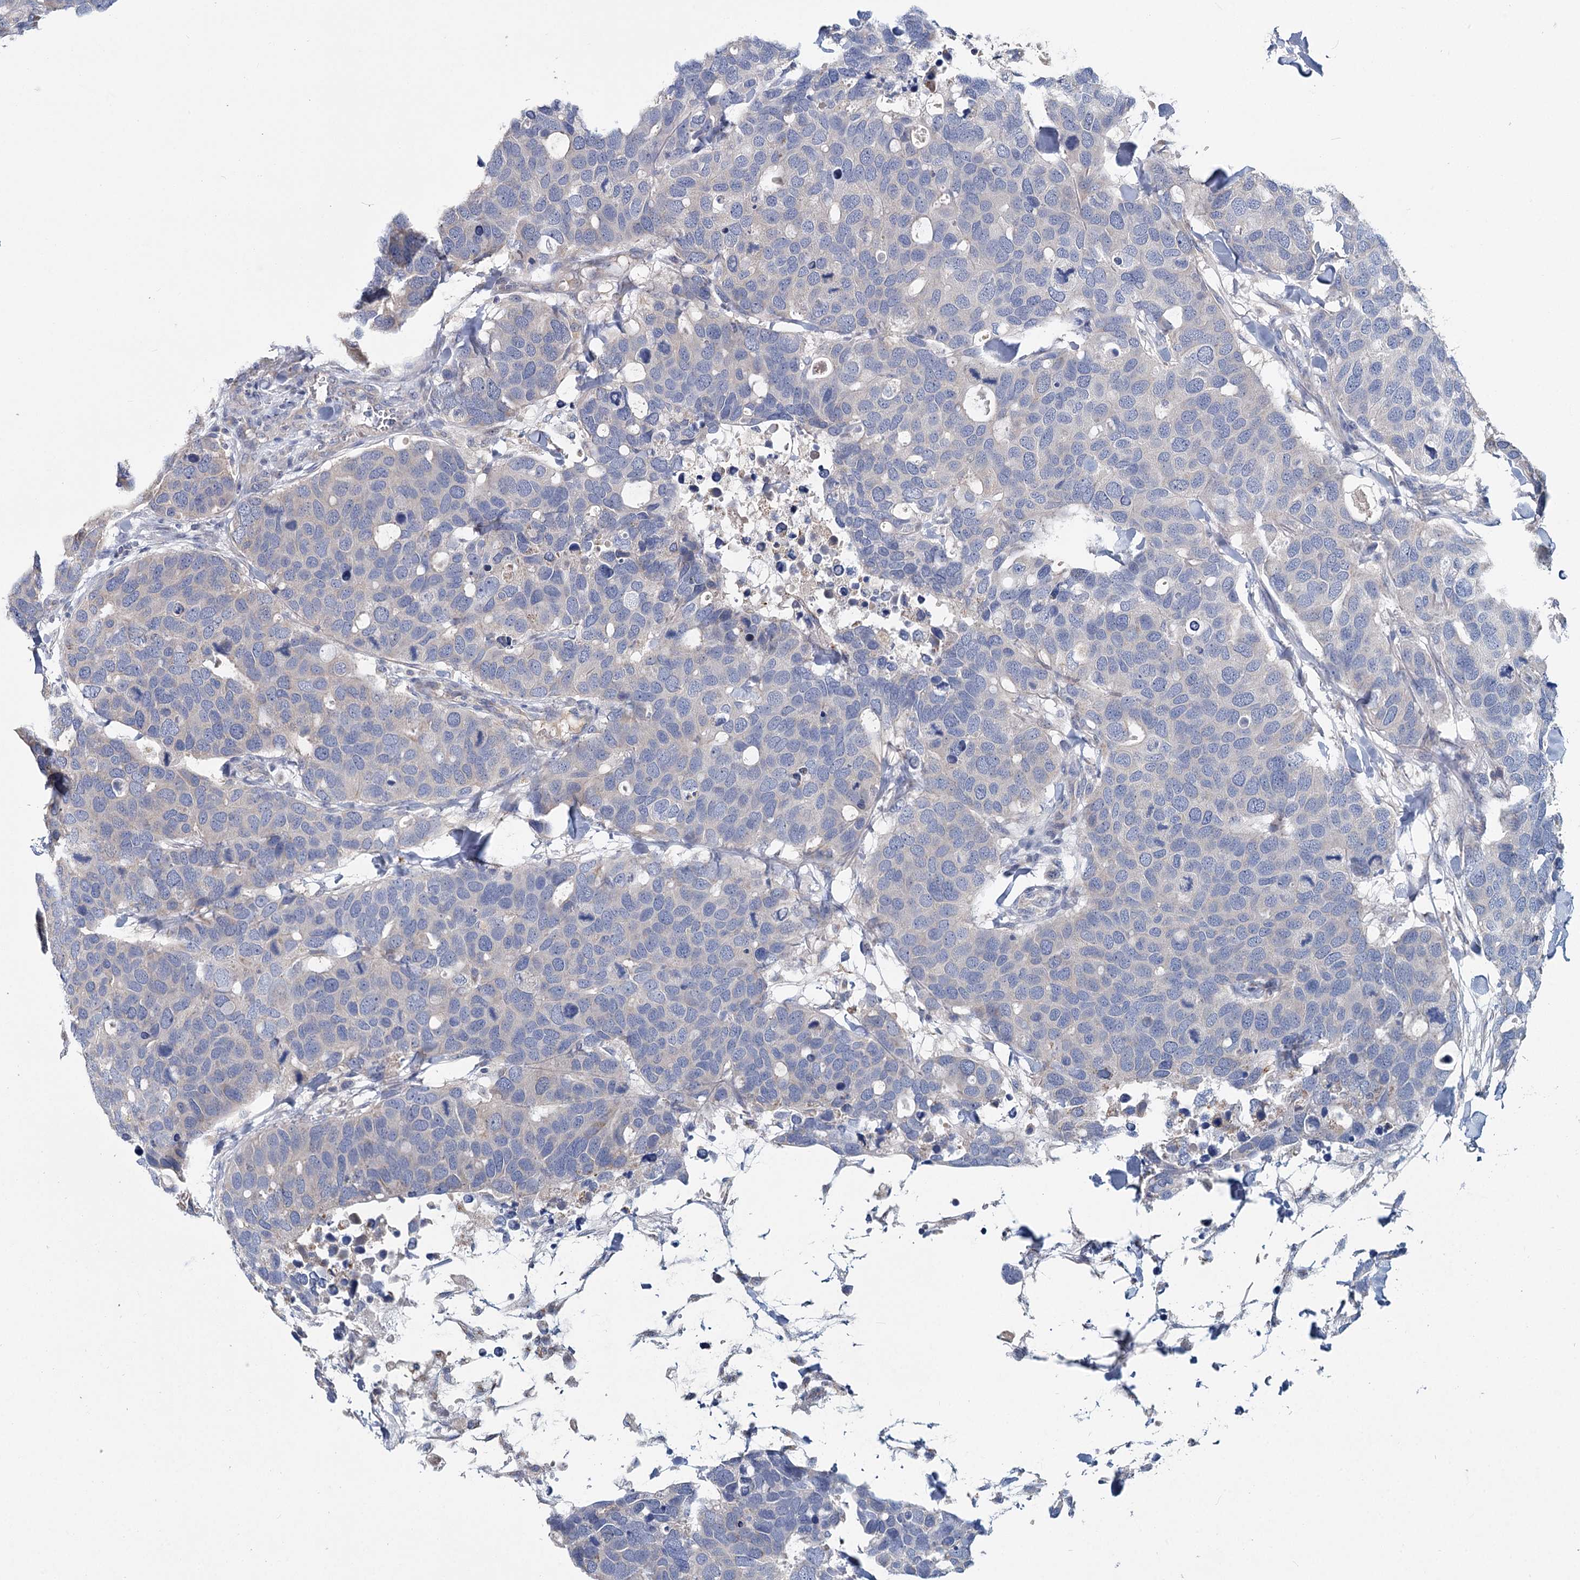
{"staining": {"intensity": "negative", "quantity": "none", "location": "none"}, "tissue": "breast cancer", "cell_type": "Tumor cells", "image_type": "cancer", "snomed": [{"axis": "morphology", "description": "Duct carcinoma"}, {"axis": "topography", "description": "Breast"}], "caption": "This is a micrograph of immunohistochemistry (IHC) staining of invasive ductal carcinoma (breast), which shows no positivity in tumor cells. Brightfield microscopy of immunohistochemistry stained with DAB (brown) and hematoxylin (blue), captured at high magnification.", "gene": "ANKRD16", "patient": {"sex": "female", "age": 83}}